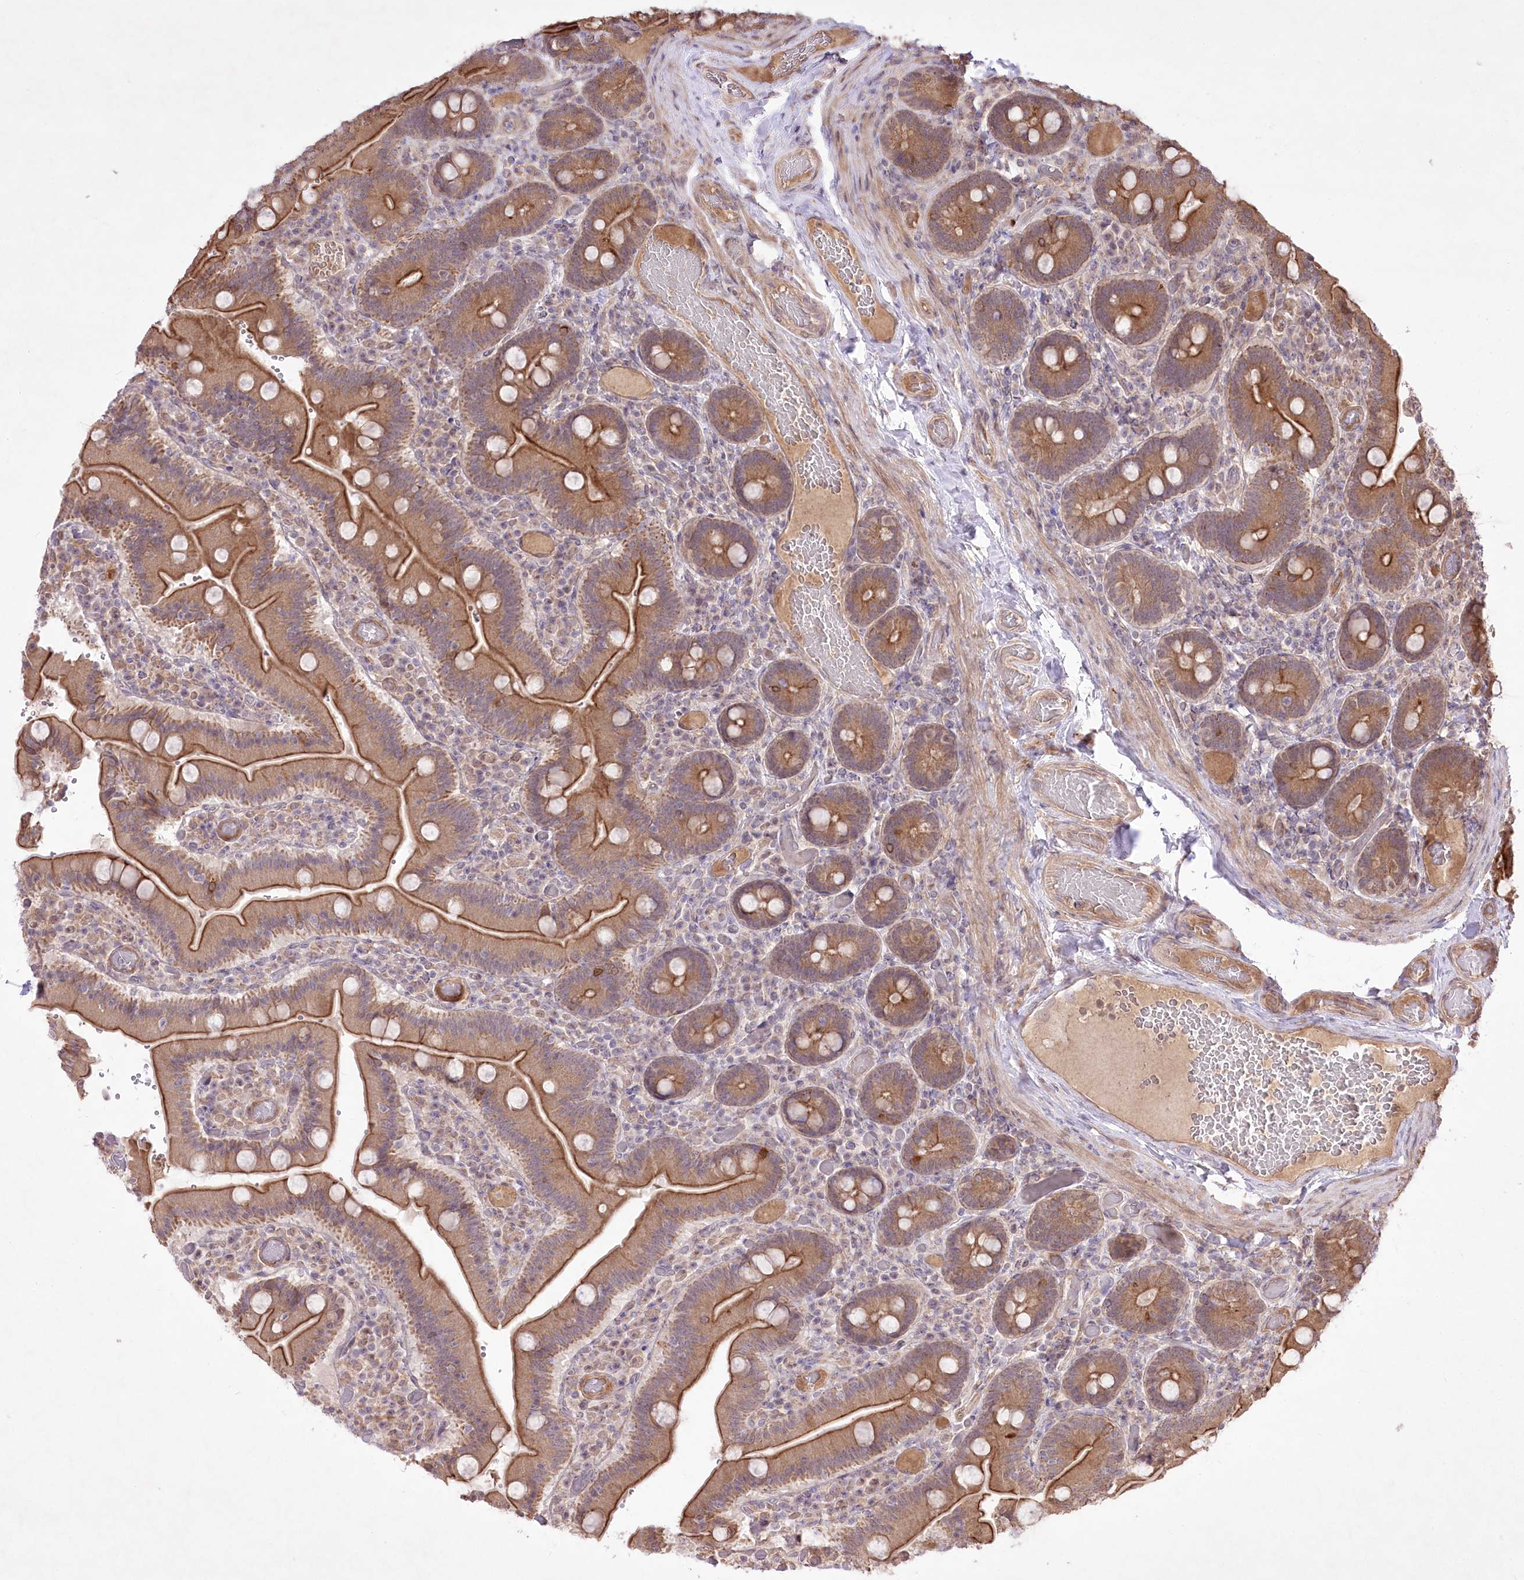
{"staining": {"intensity": "moderate", "quantity": ">75%", "location": "cytoplasmic/membranous"}, "tissue": "duodenum", "cell_type": "Glandular cells", "image_type": "normal", "snomed": [{"axis": "morphology", "description": "Normal tissue, NOS"}, {"axis": "topography", "description": "Duodenum"}], "caption": "Duodenum stained for a protein (brown) shows moderate cytoplasmic/membranous positive positivity in about >75% of glandular cells.", "gene": "HELT", "patient": {"sex": "female", "age": 62}}